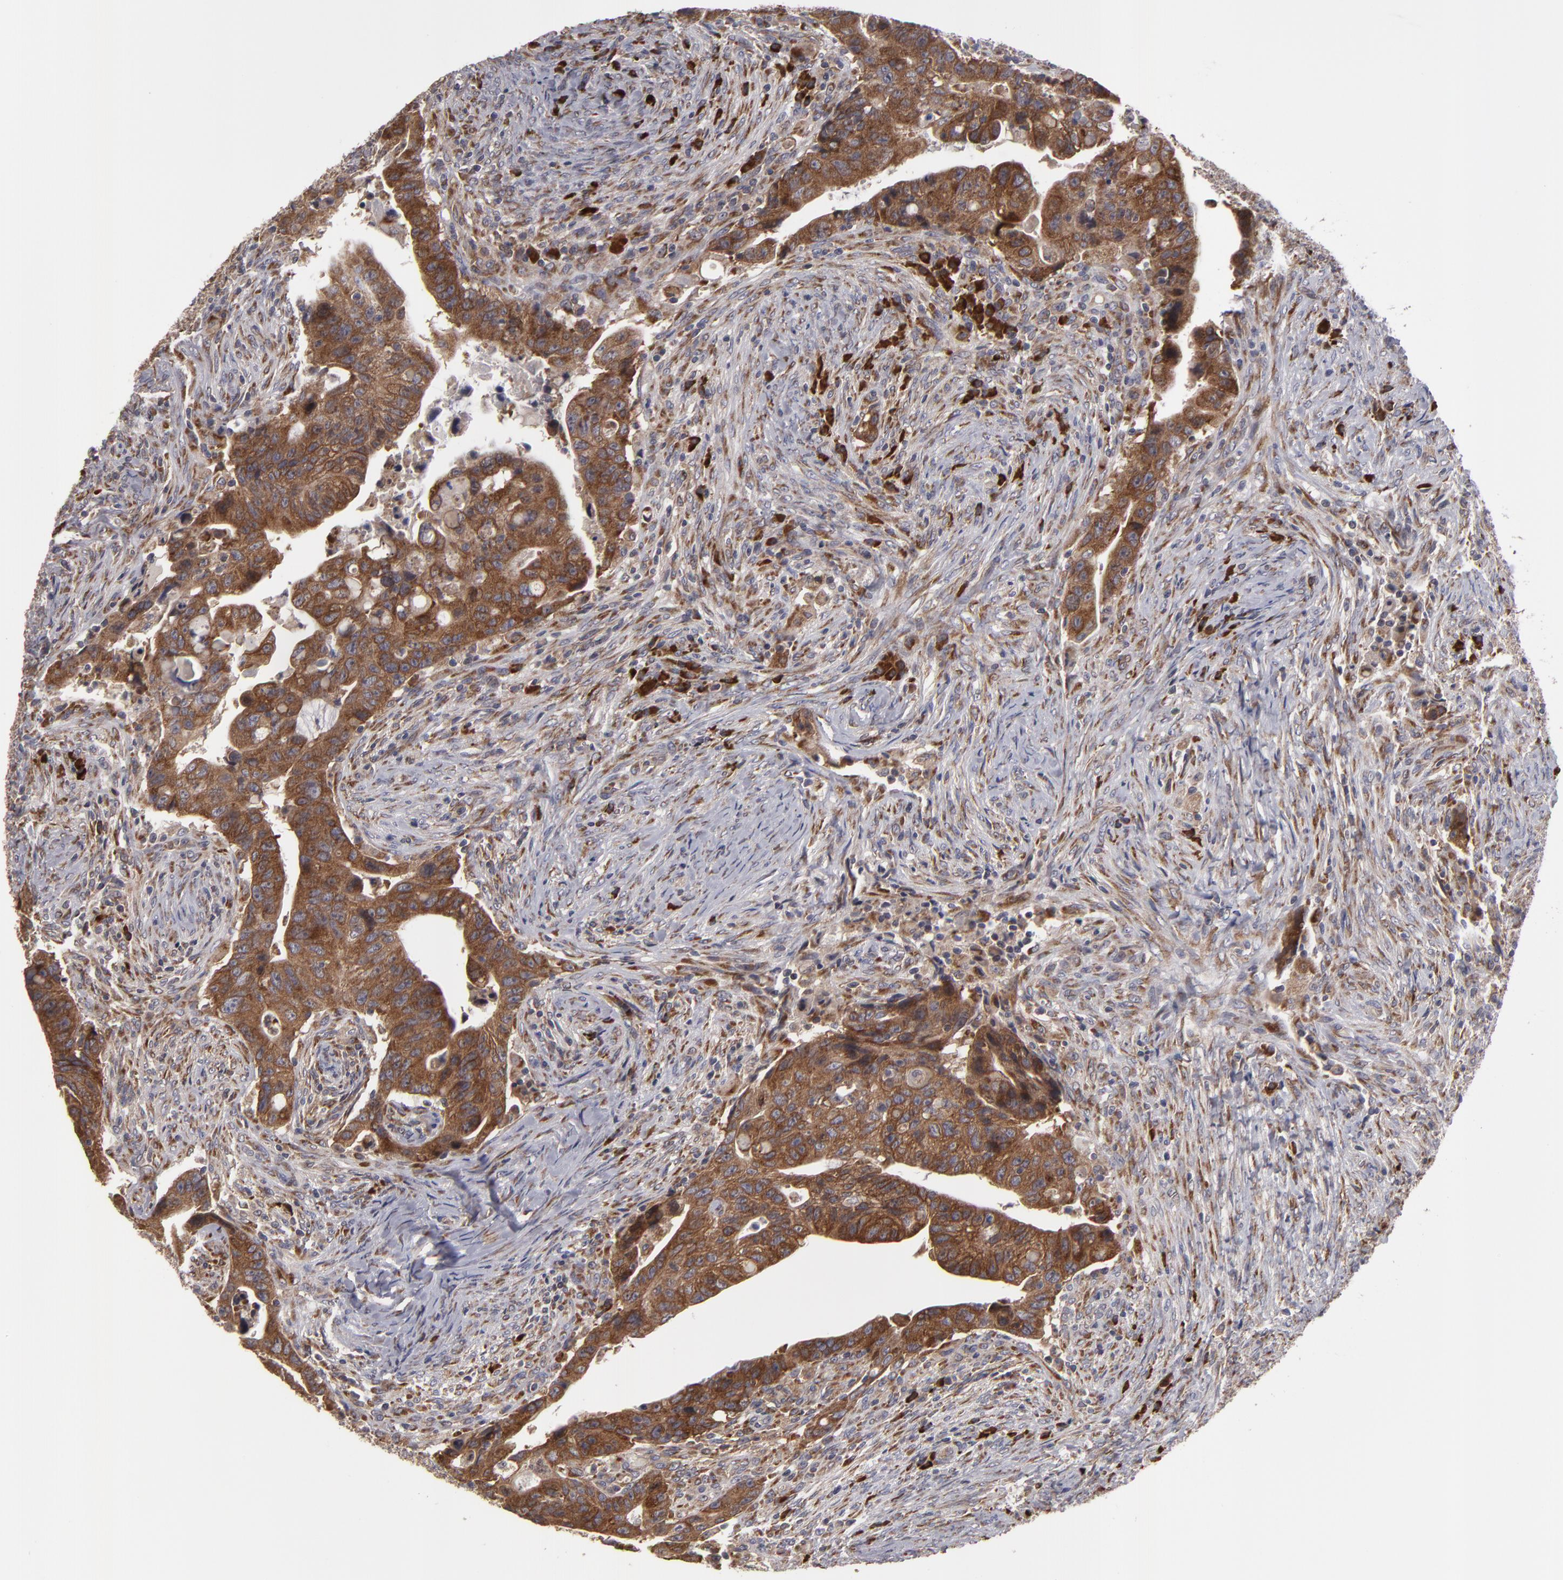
{"staining": {"intensity": "strong", "quantity": ">75%", "location": "cytoplasmic/membranous"}, "tissue": "colorectal cancer", "cell_type": "Tumor cells", "image_type": "cancer", "snomed": [{"axis": "morphology", "description": "Adenocarcinoma, NOS"}, {"axis": "topography", "description": "Rectum"}], "caption": "High-power microscopy captured an immunohistochemistry photomicrograph of colorectal cancer (adenocarcinoma), revealing strong cytoplasmic/membranous staining in approximately >75% of tumor cells.", "gene": "SND1", "patient": {"sex": "female", "age": 71}}